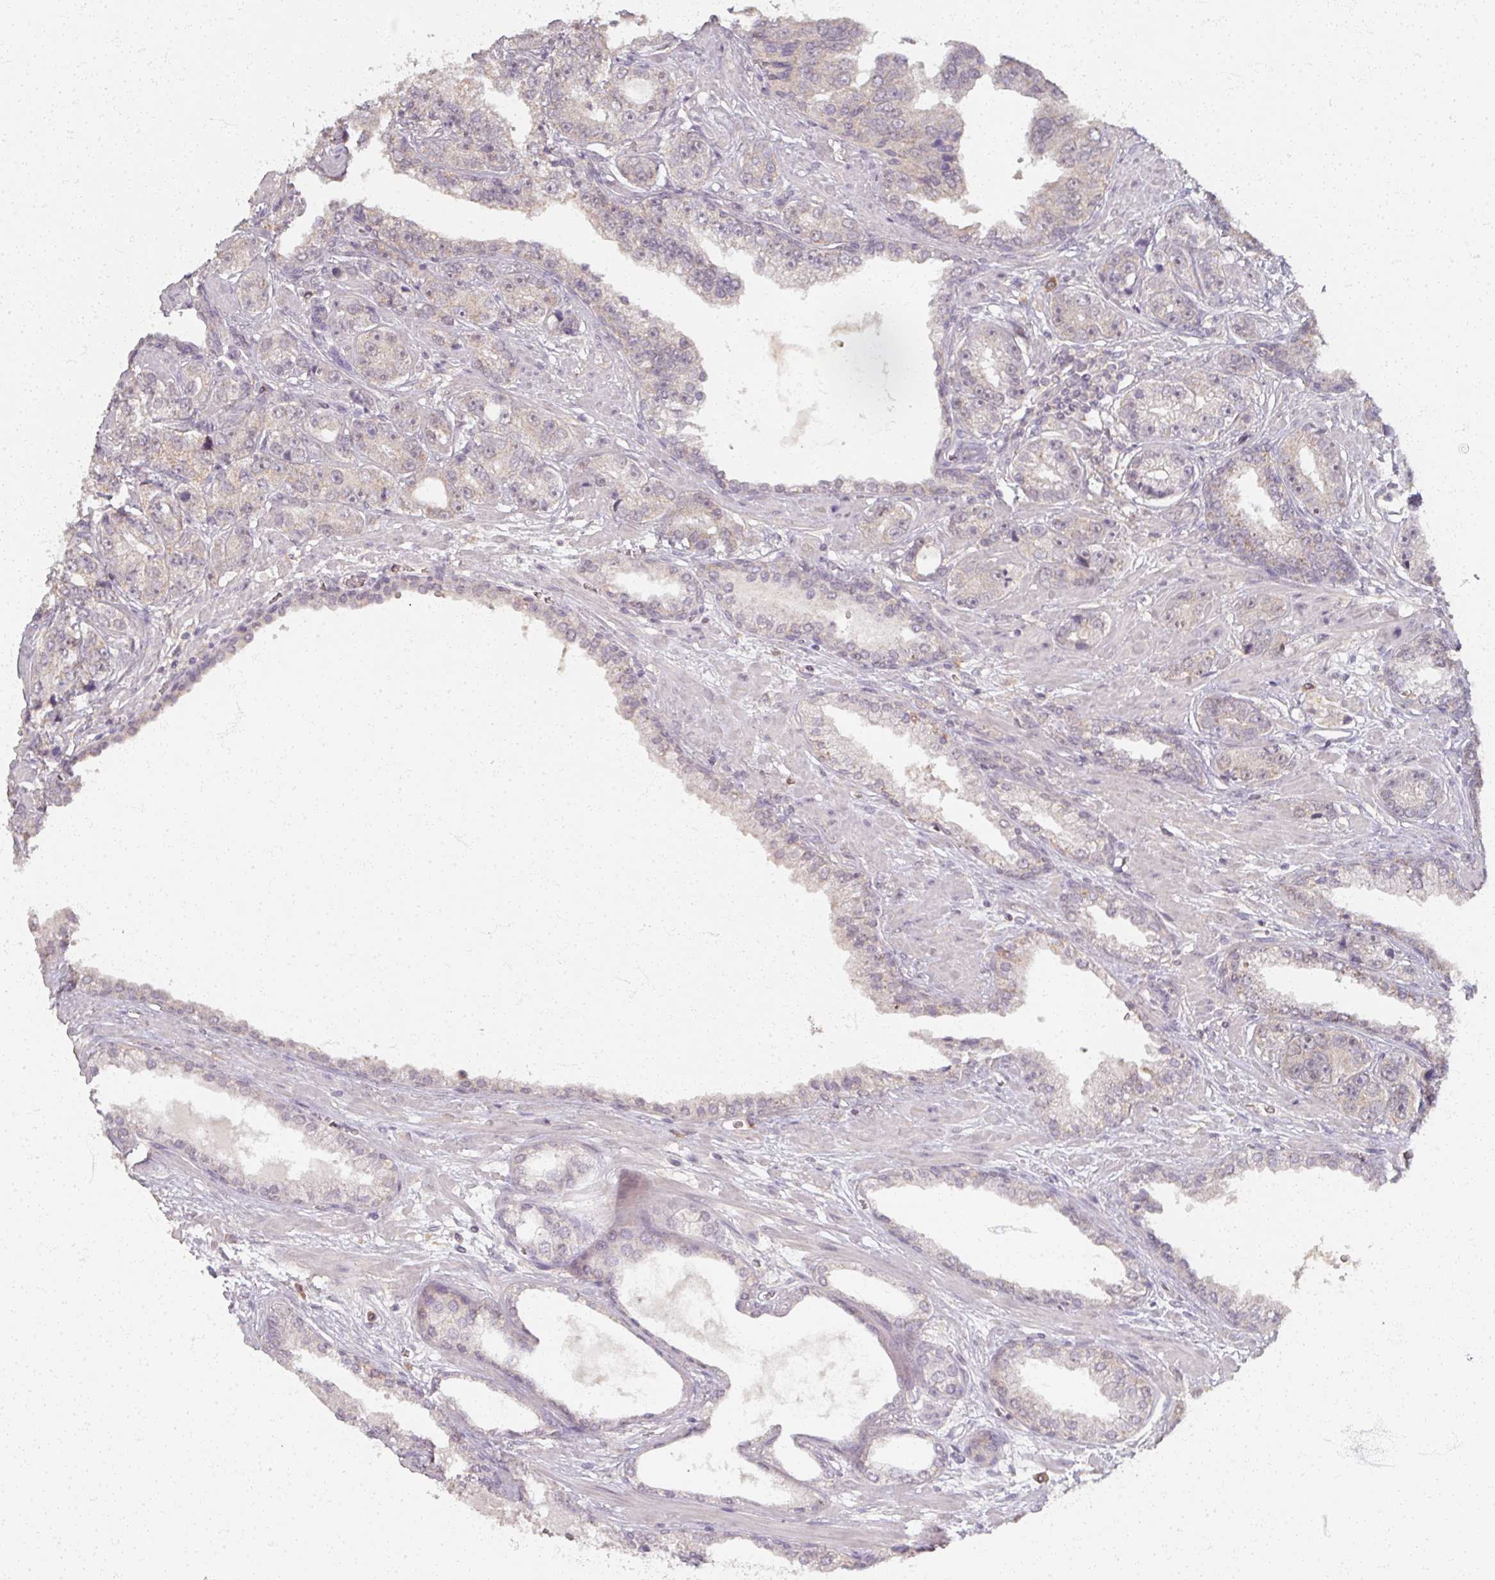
{"staining": {"intensity": "negative", "quantity": "none", "location": "none"}, "tissue": "prostate cancer", "cell_type": "Tumor cells", "image_type": "cancer", "snomed": [{"axis": "morphology", "description": "Adenocarcinoma, High grade"}, {"axis": "topography", "description": "Prostate"}], "caption": "An image of prostate cancer stained for a protein displays no brown staining in tumor cells. Brightfield microscopy of IHC stained with DAB (3,3'-diaminobenzidine) (brown) and hematoxylin (blue), captured at high magnification.", "gene": "SOX11", "patient": {"sex": "male", "age": 71}}